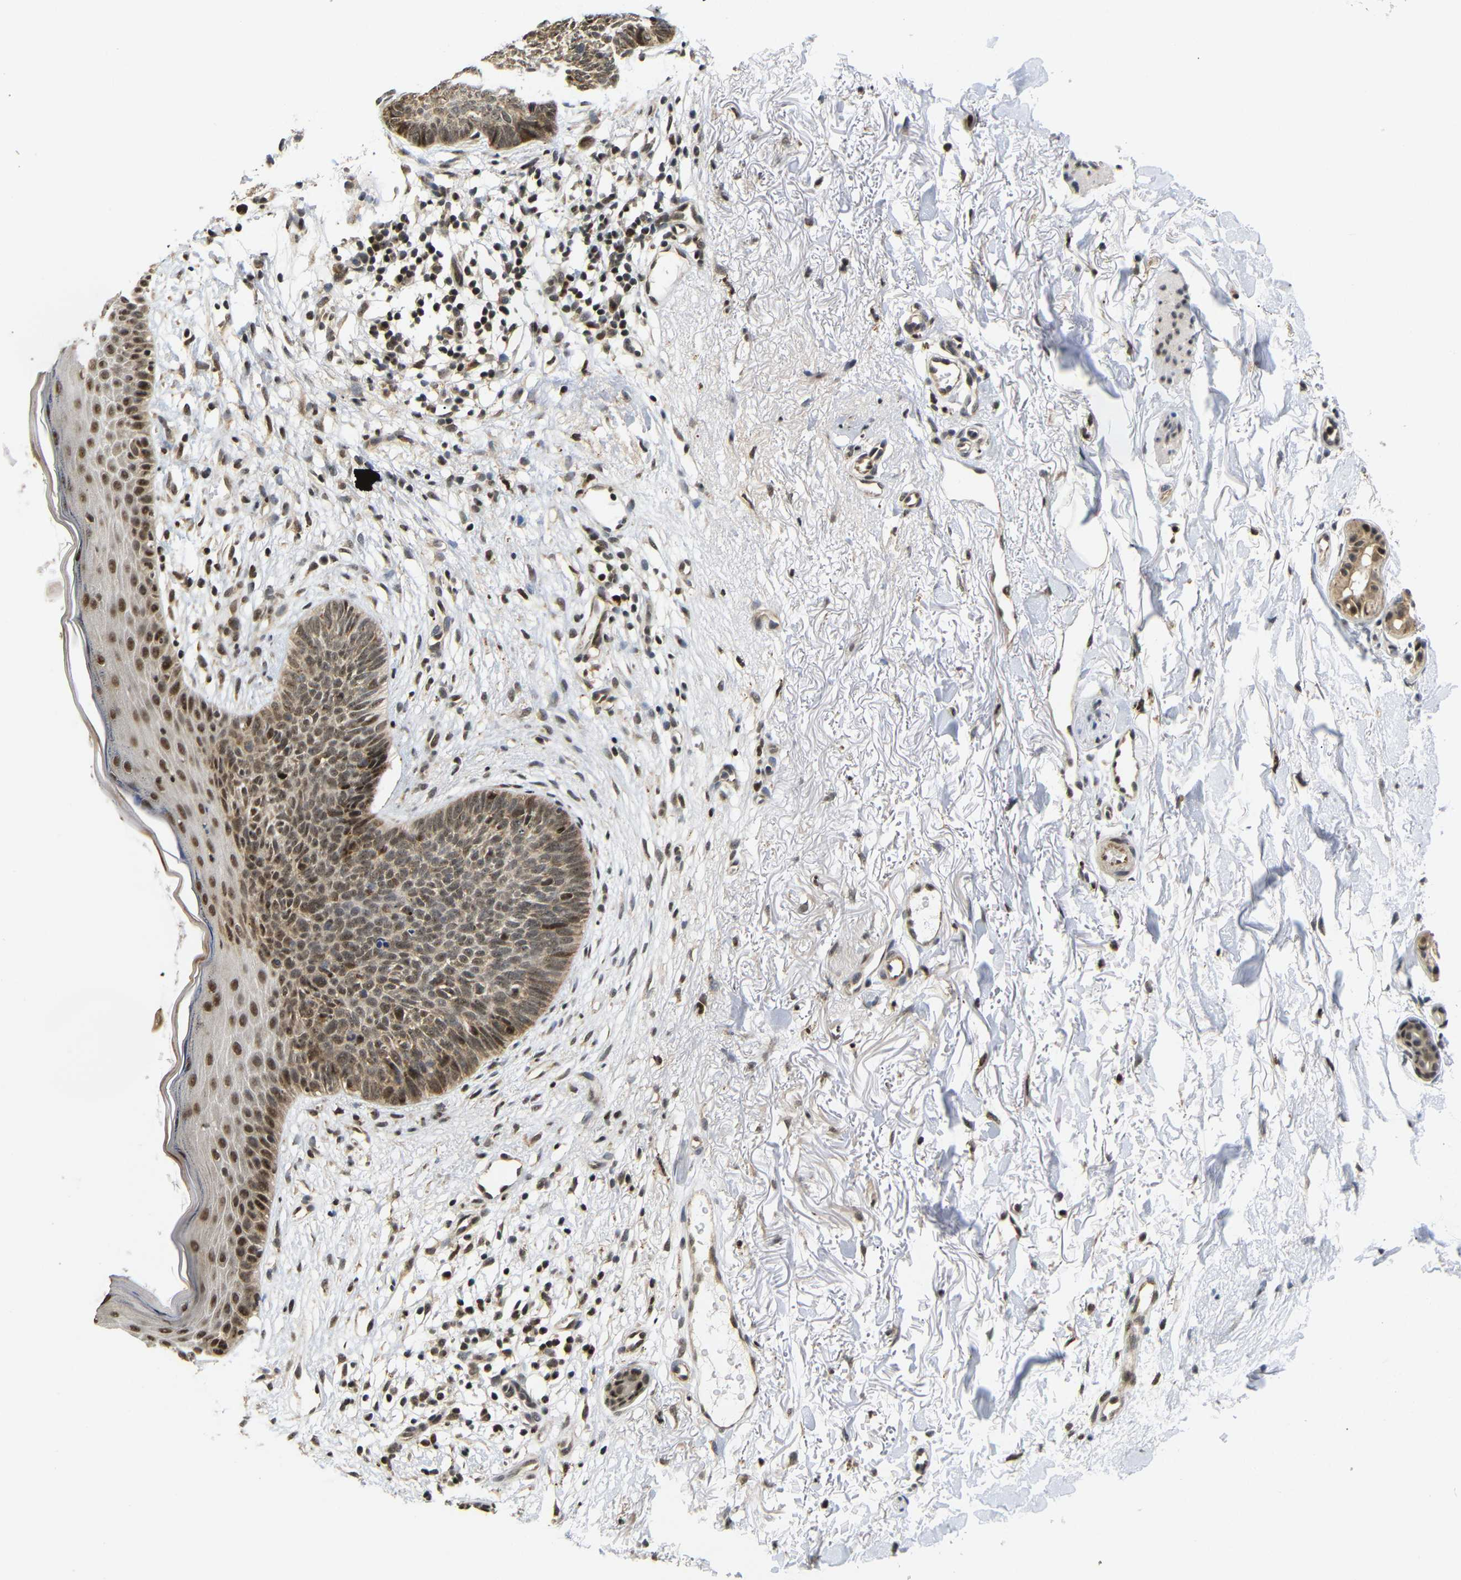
{"staining": {"intensity": "moderate", "quantity": ">75%", "location": "cytoplasmic/membranous"}, "tissue": "skin cancer", "cell_type": "Tumor cells", "image_type": "cancer", "snomed": [{"axis": "morphology", "description": "Basal cell carcinoma"}, {"axis": "topography", "description": "Skin"}], "caption": "High-magnification brightfield microscopy of basal cell carcinoma (skin) stained with DAB (brown) and counterstained with hematoxylin (blue). tumor cells exhibit moderate cytoplasmic/membranous staining is seen in approximately>75% of cells.", "gene": "GJA5", "patient": {"sex": "female", "age": 70}}